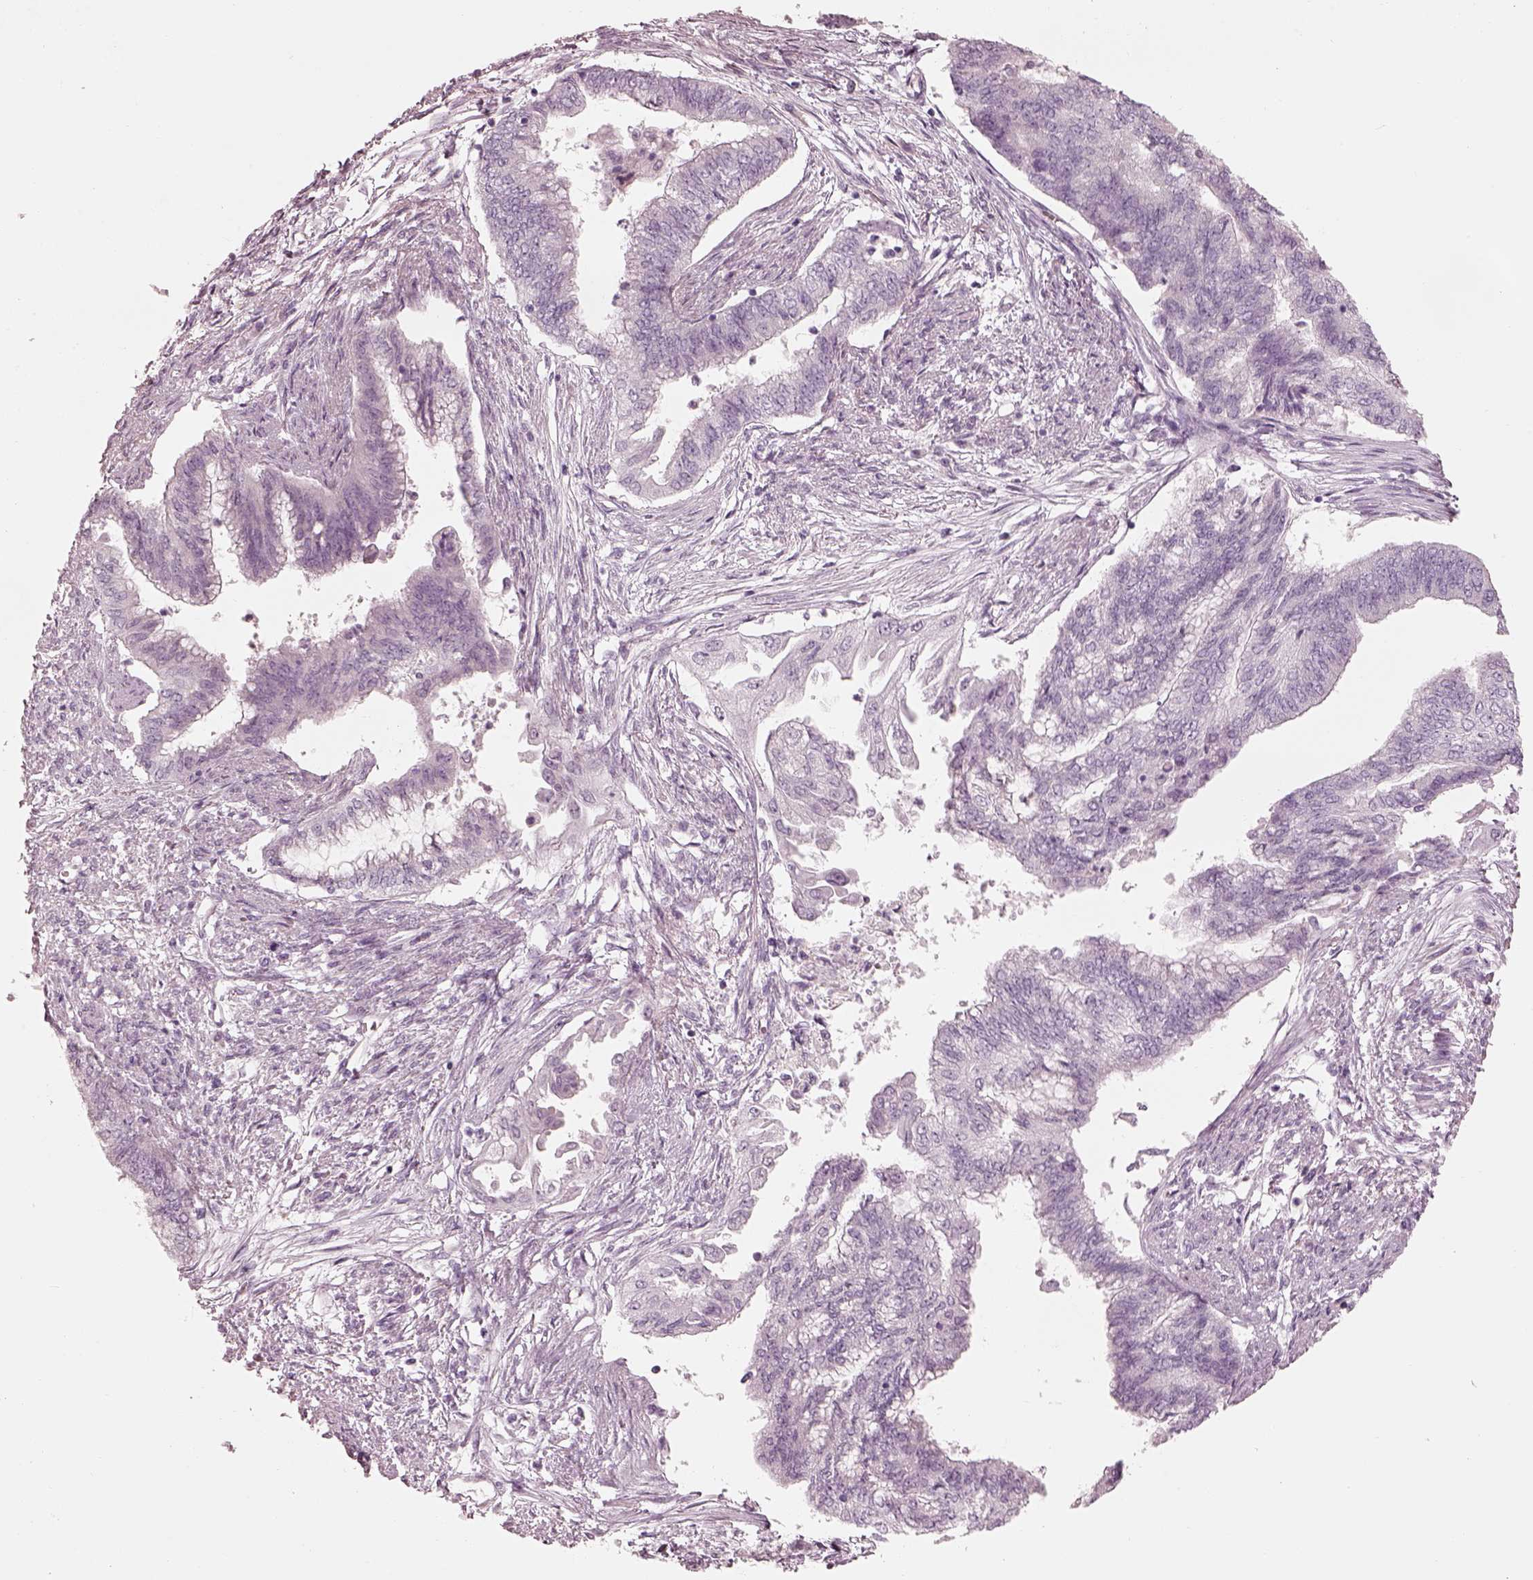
{"staining": {"intensity": "negative", "quantity": "none", "location": "none"}, "tissue": "endometrial cancer", "cell_type": "Tumor cells", "image_type": "cancer", "snomed": [{"axis": "morphology", "description": "Adenocarcinoma, NOS"}, {"axis": "topography", "description": "Endometrium"}], "caption": "This is an IHC image of human endometrial cancer (adenocarcinoma). There is no staining in tumor cells.", "gene": "RSPH9", "patient": {"sex": "female", "age": 65}}